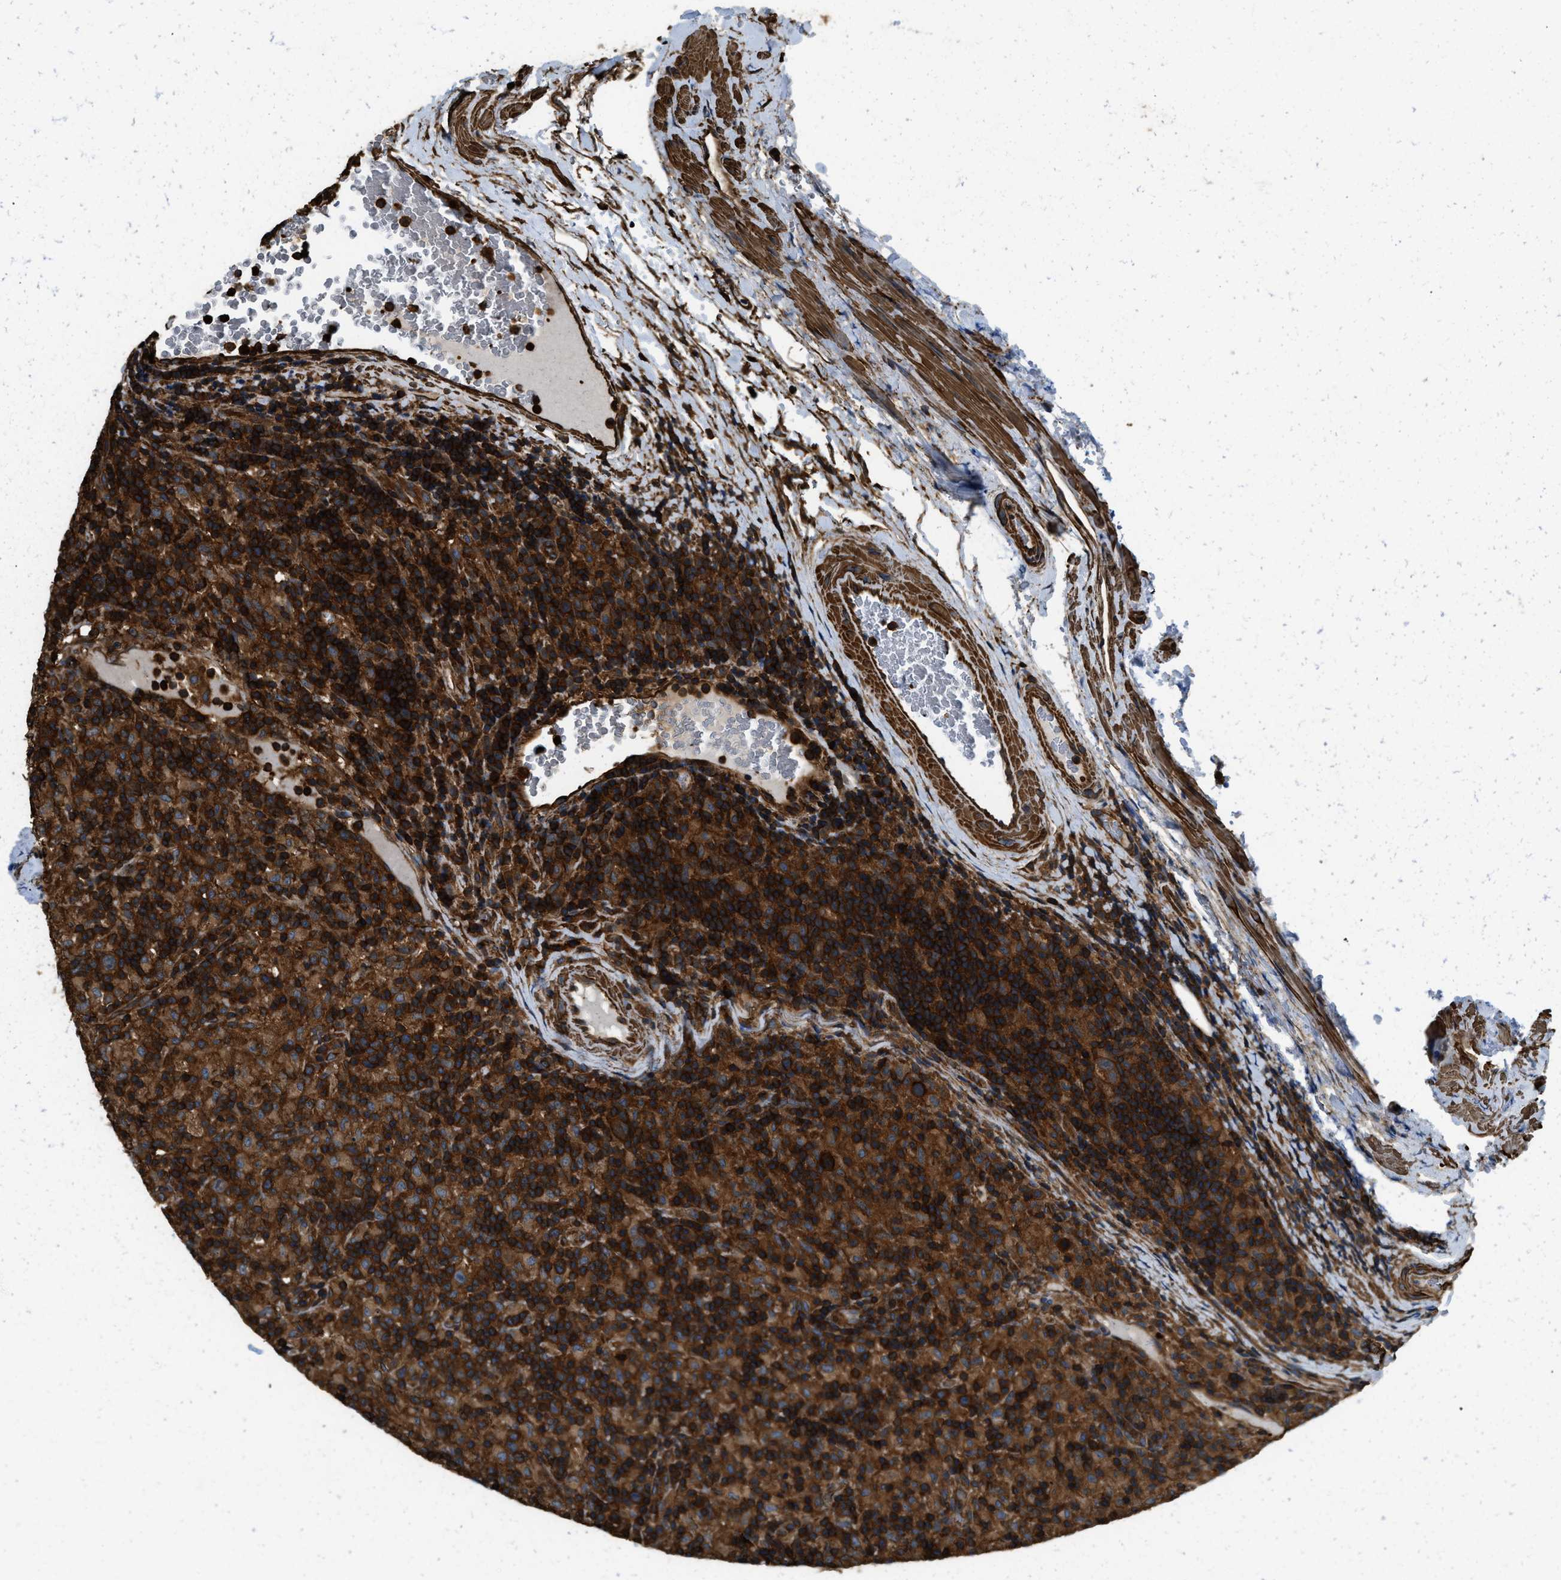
{"staining": {"intensity": "strong", "quantity": ">75%", "location": "cytoplasmic/membranous"}, "tissue": "lymphoma", "cell_type": "Tumor cells", "image_type": "cancer", "snomed": [{"axis": "morphology", "description": "Hodgkin's disease, NOS"}, {"axis": "topography", "description": "Lymph node"}], "caption": "Hodgkin's disease tissue exhibits strong cytoplasmic/membranous expression in approximately >75% of tumor cells, visualized by immunohistochemistry.", "gene": "YARS1", "patient": {"sex": "male", "age": 70}}